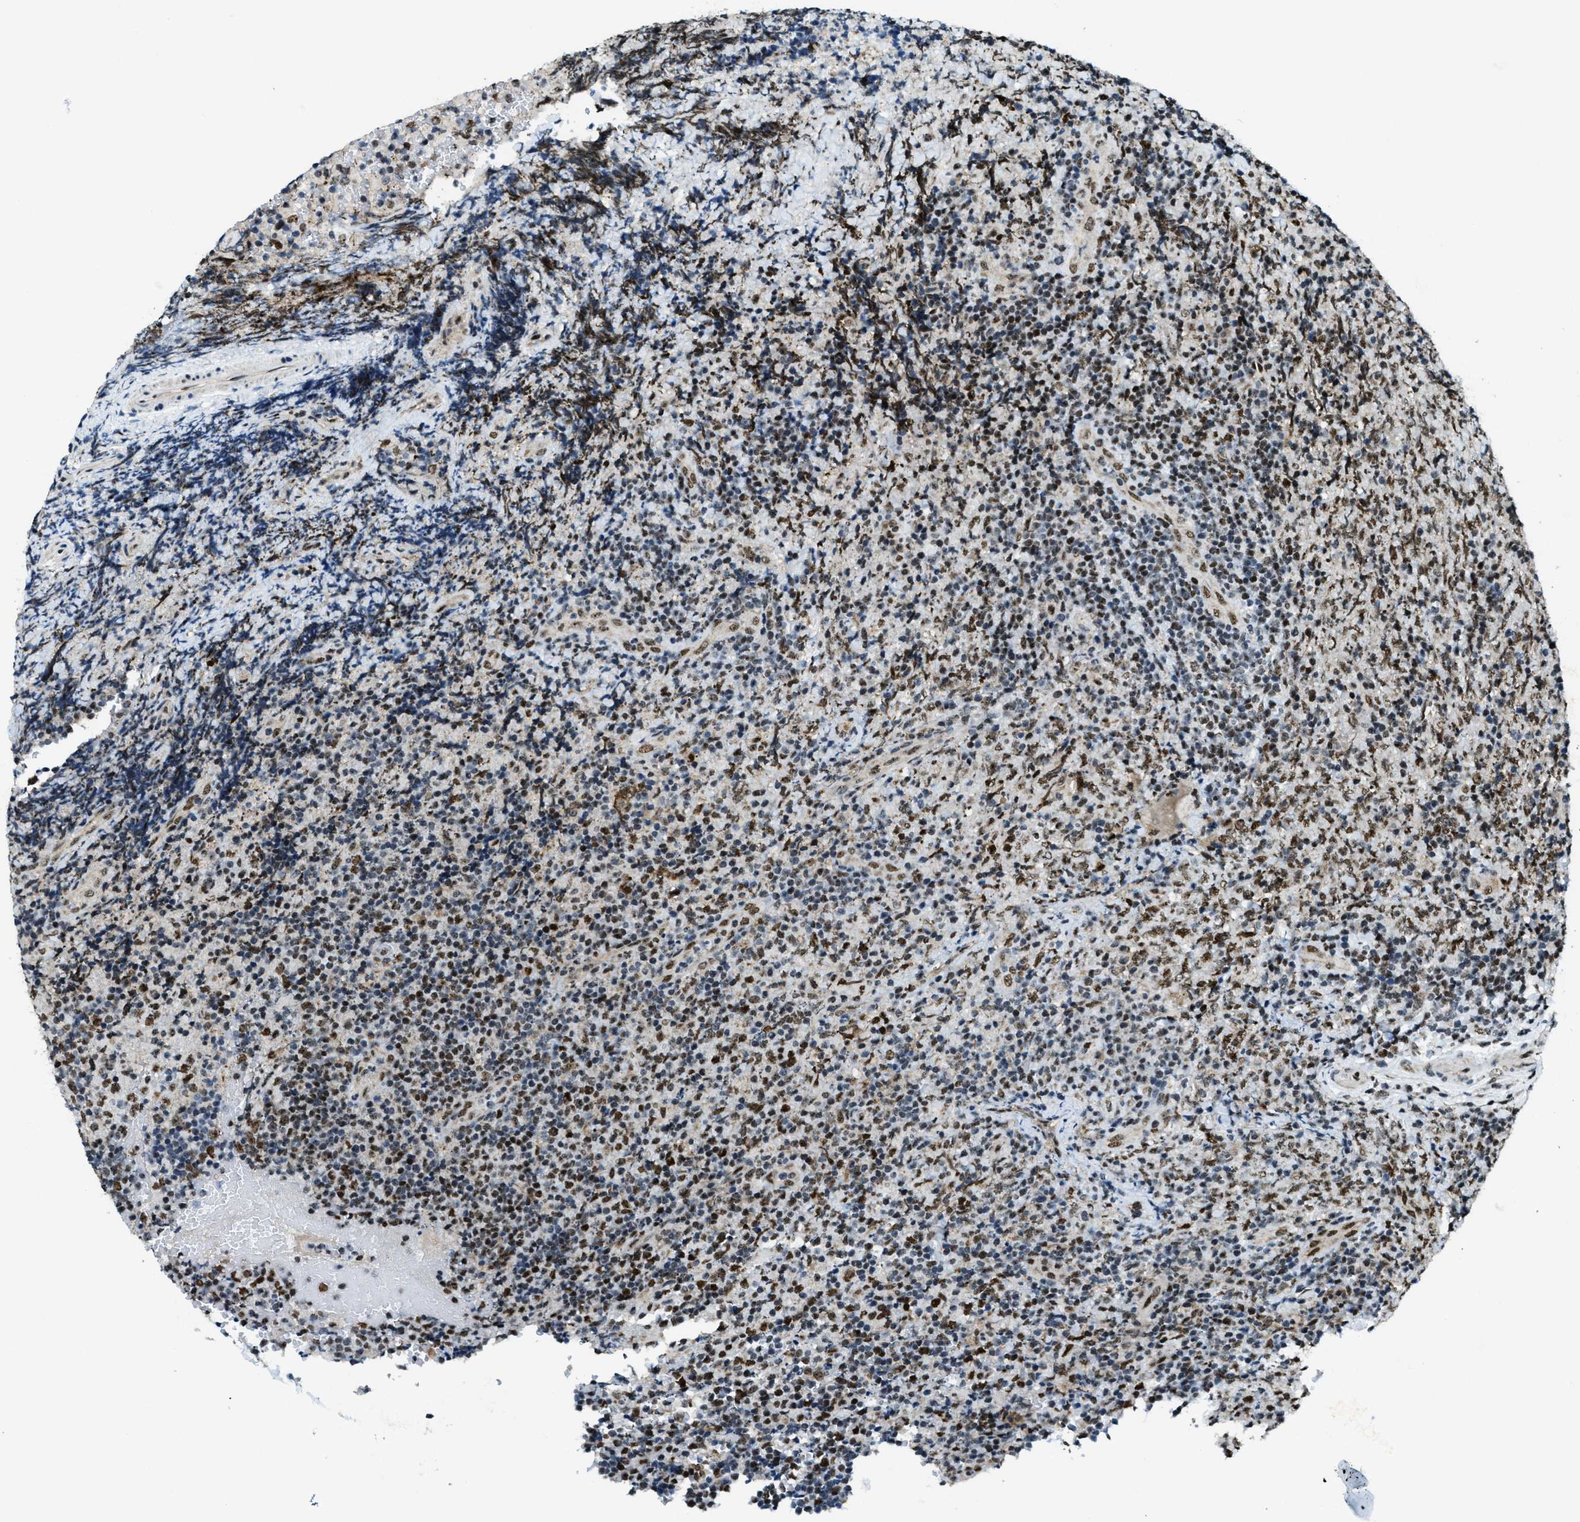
{"staining": {"intensity": "strong", "quantity": ">75%", "location": "cytoplasmic/membranous,nuclear"}, "tissue": "lymphoma", "cell_type": "Tumor cells", "image_type": "cancer", "snomed": [{"axis": "morphology", "description": "Malignant lymphoma, non-Hodgkin's type, High grade"}, {"axis": "topography", "description": "Tonsil"}], "caption": "High-grade malignant lymphoma, non-Hodgkin's type stained with DAB (3,3'-diaminobenzidine) IHC reveals high levels of strong cytoplasmic/membranous and nuclear staining in about >75% of tumor cells. (DAB = brown stain, brightfield microscopy at high magnification).", "gene": "SP100", "patient": {"sex": "female", "age": 36}}